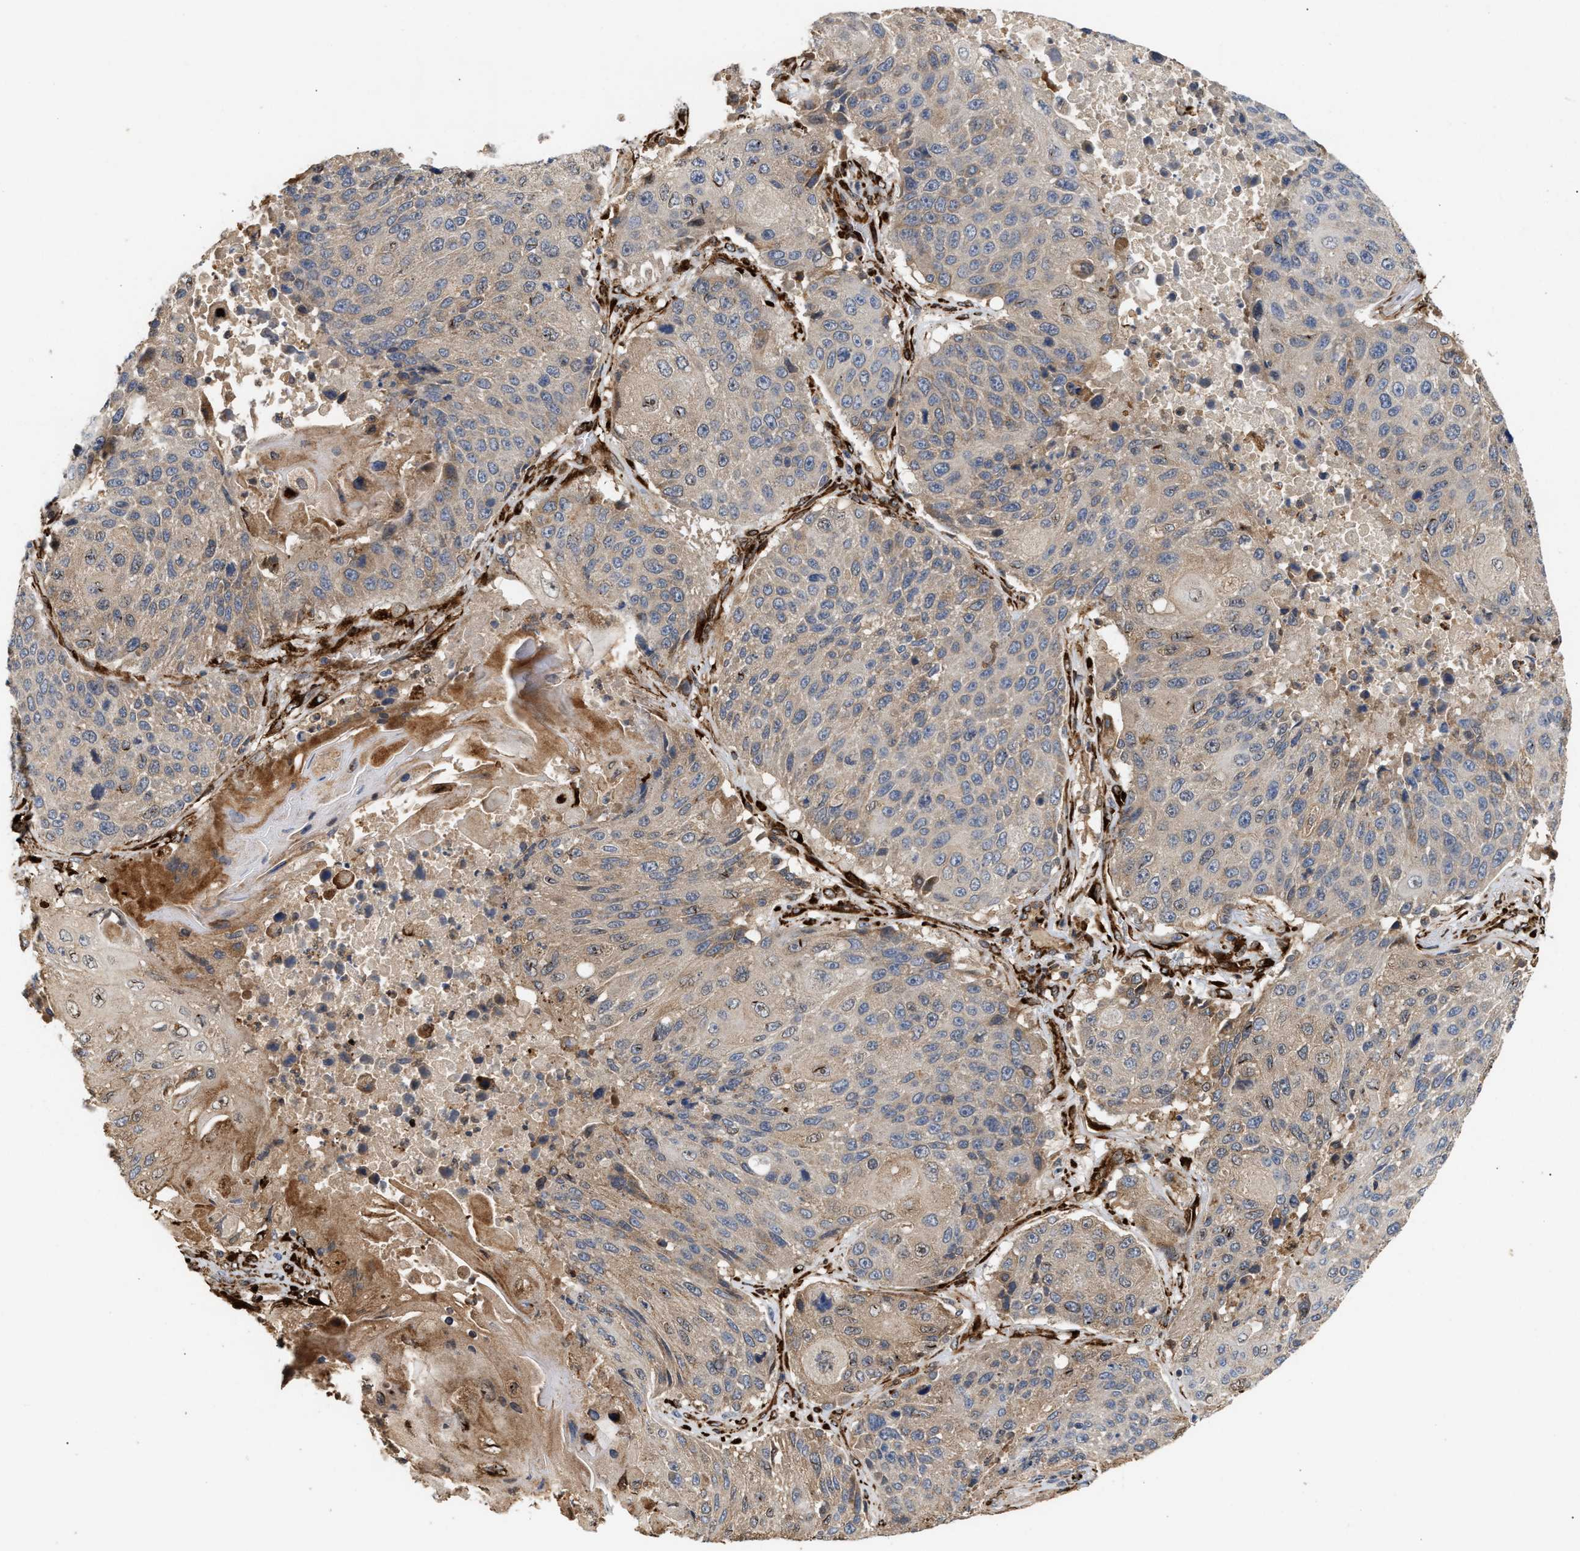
{"staining": {"intensity": "weak", "quantity": "25%-75%", "location": "cytoplasmic/membranous"}, "tissue": "lung cancer", "cell_type": "Tumor cells", "image_type": "cancer", "snomed": [{"axis": "morphology", "description": "Squamous cell carcinoma, NOS"}, {"axis": "topography", "description": "Lung"}], "caption": "A brown stain labels weak cytoplasmic/membranous expression of a protein in lung squamous cell carcinoma tumor cells. Using DAB (brown) and hematoxylin (blue) stains, captured at high magnification using brightfield microscopy.", "gene": "PLCD1", "patient": {"sex": "male", "age": 61}}